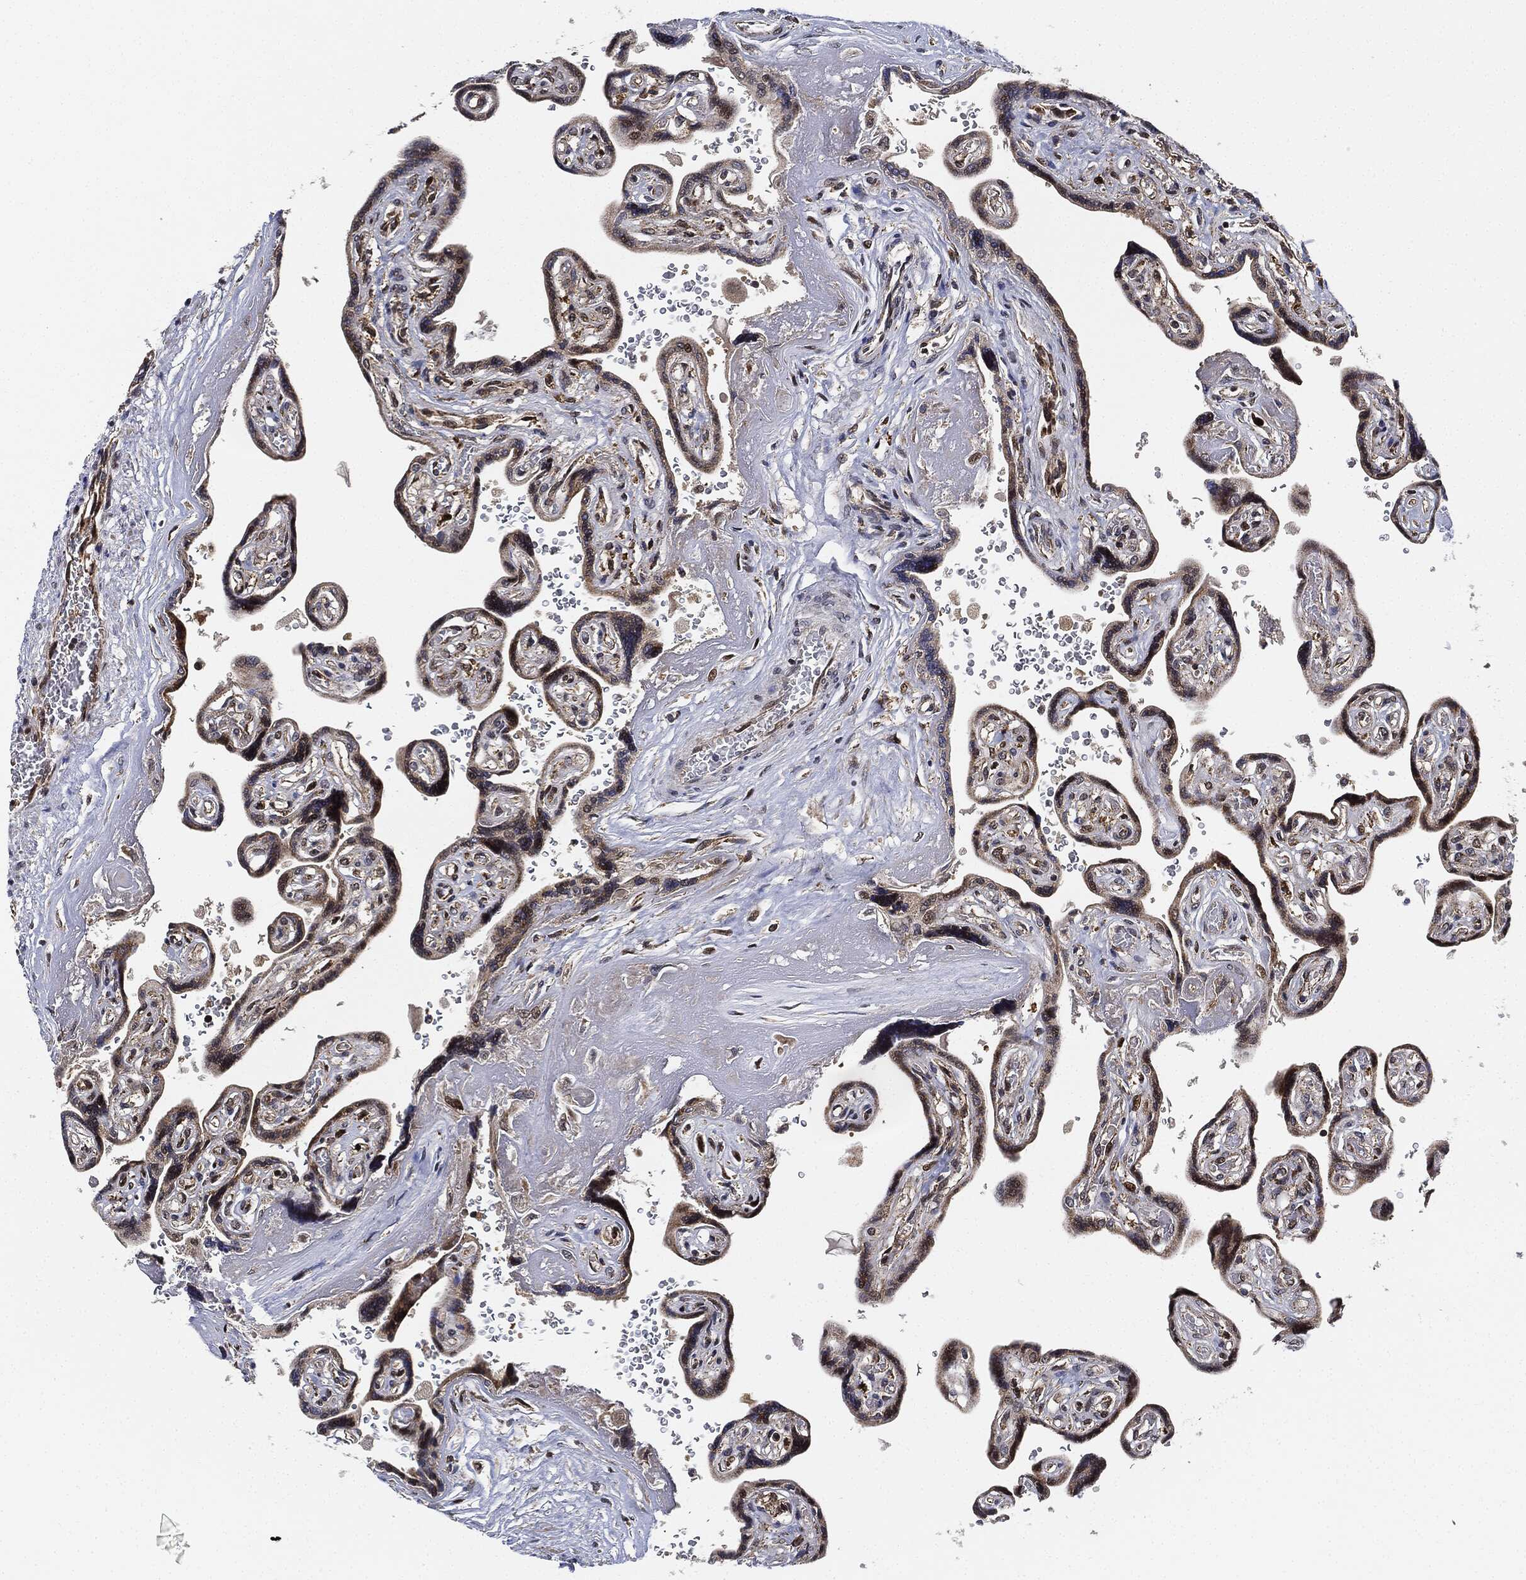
{"staining": {"intensity": "weak", "quantity": "25%-75%", "location": "cytoplasmic/membranous,nuclear"}, "tissue": "placenta", "cell_type": "Decidual cells", "image_type": "normal", "snomed": [{"axis": "morphology", "description": "Normal tissue, NOS"}, {"axis": "topography", "description": "Placenta"}], "caption": "An immunohistochemistry photomicrograph of benign tissue is shown. Protein staining in brown highlights weak cytoplasmic/membranous,nuclear positivity in placenta within decidual cells.", "gene": "RNASEL", "patient": {"sex": "female", "age": 32}}